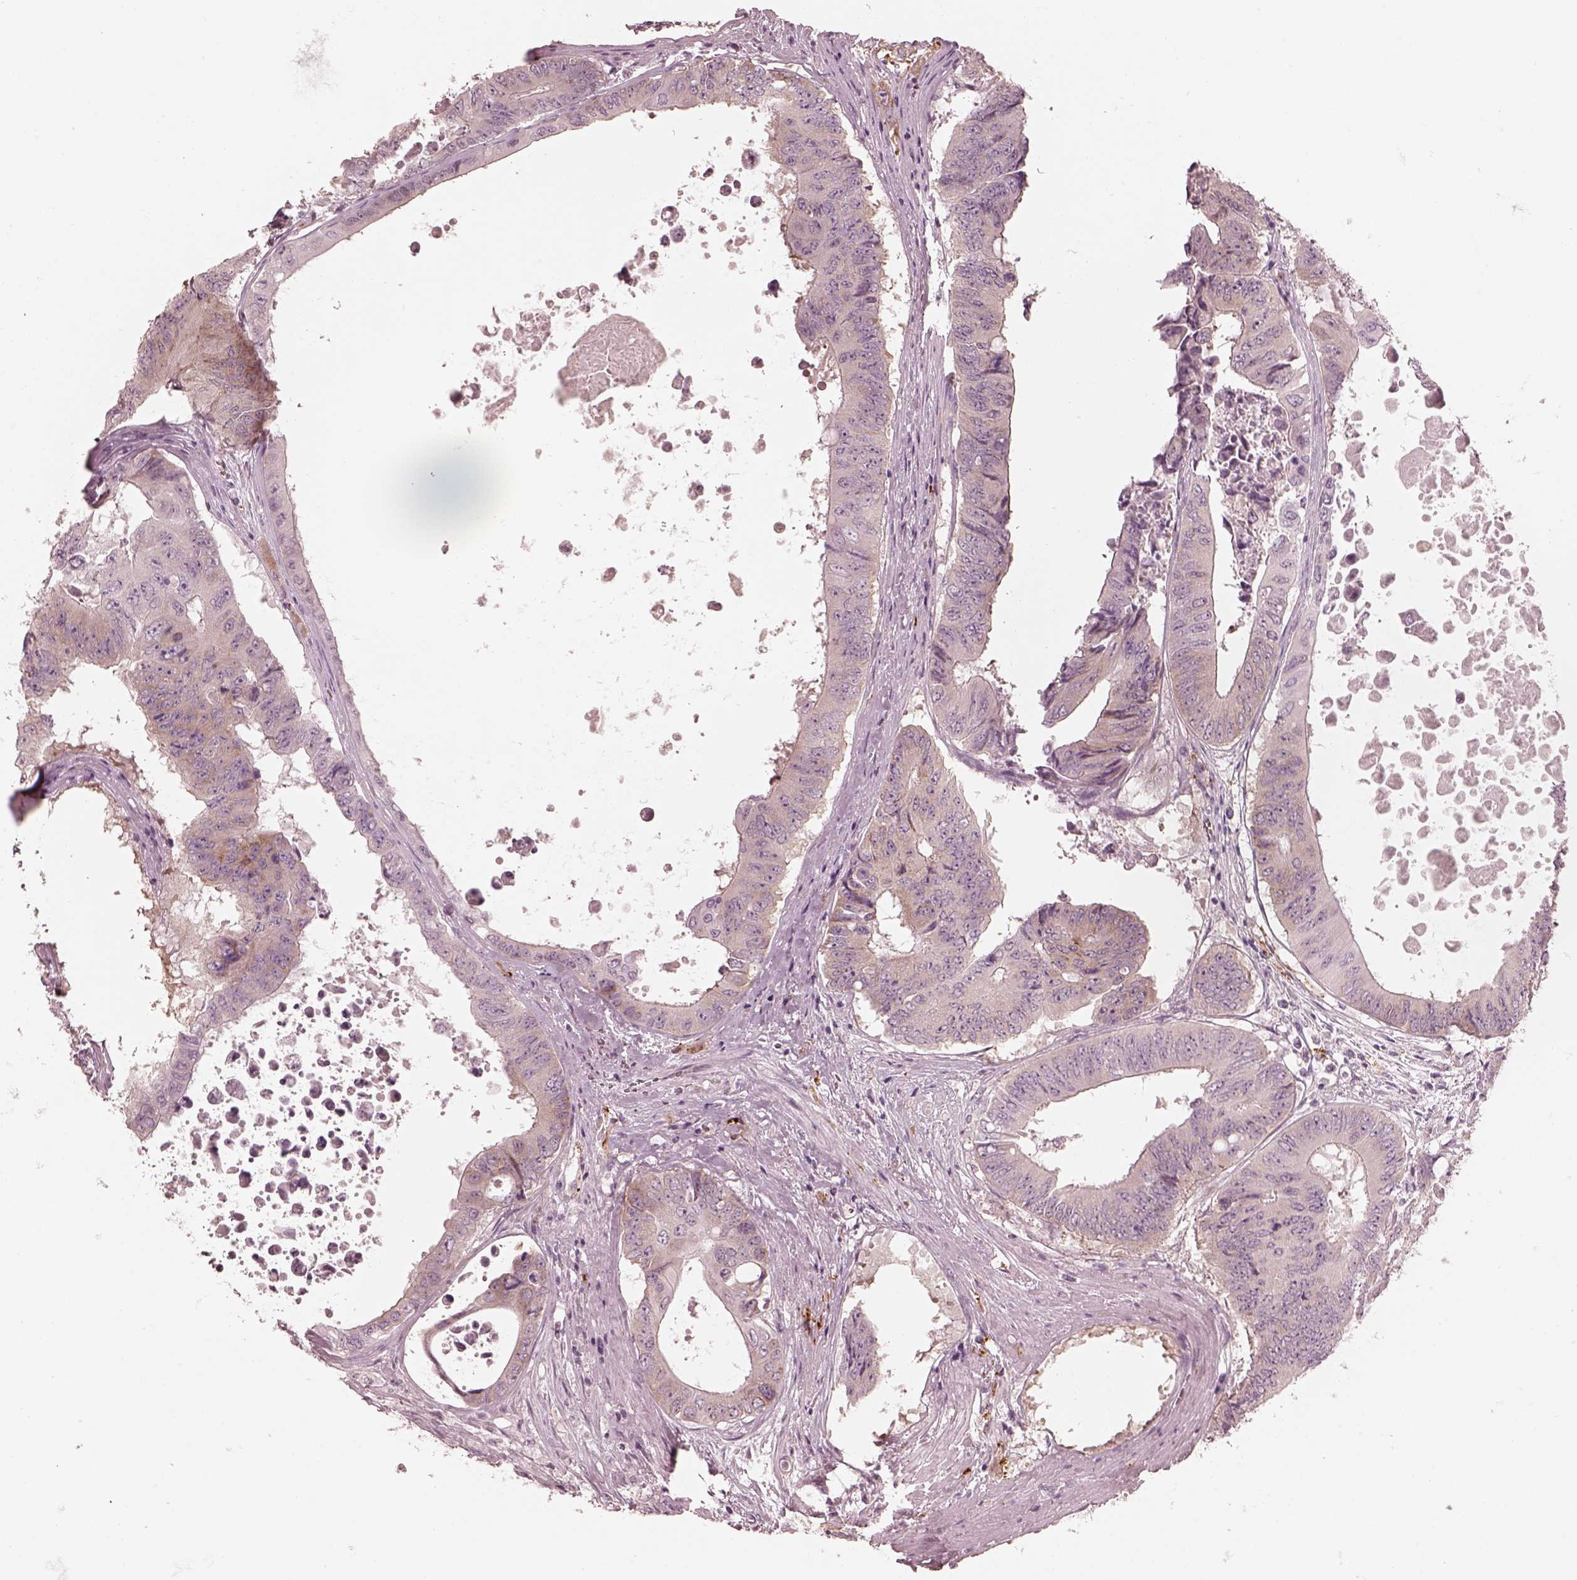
{"staining": {"intensity": "negative", "quantity": "none", "location": "none"}, "tissue": "colorectal cancer", "cell_type": "Tumor cells", "image_type": "cancer", "snomed": [{"axis": "morphology", "description": "Adenocarcinoma, NOS"}, {"axis": "topography", "description": "Rectum"}], "caption": "Immunohistochemical staining of human colorectal adenocarcinoma reveals no significant staining in tumor cells.", "gene": "RAB3C", "patient": {"sex": "male", "age": 59}}